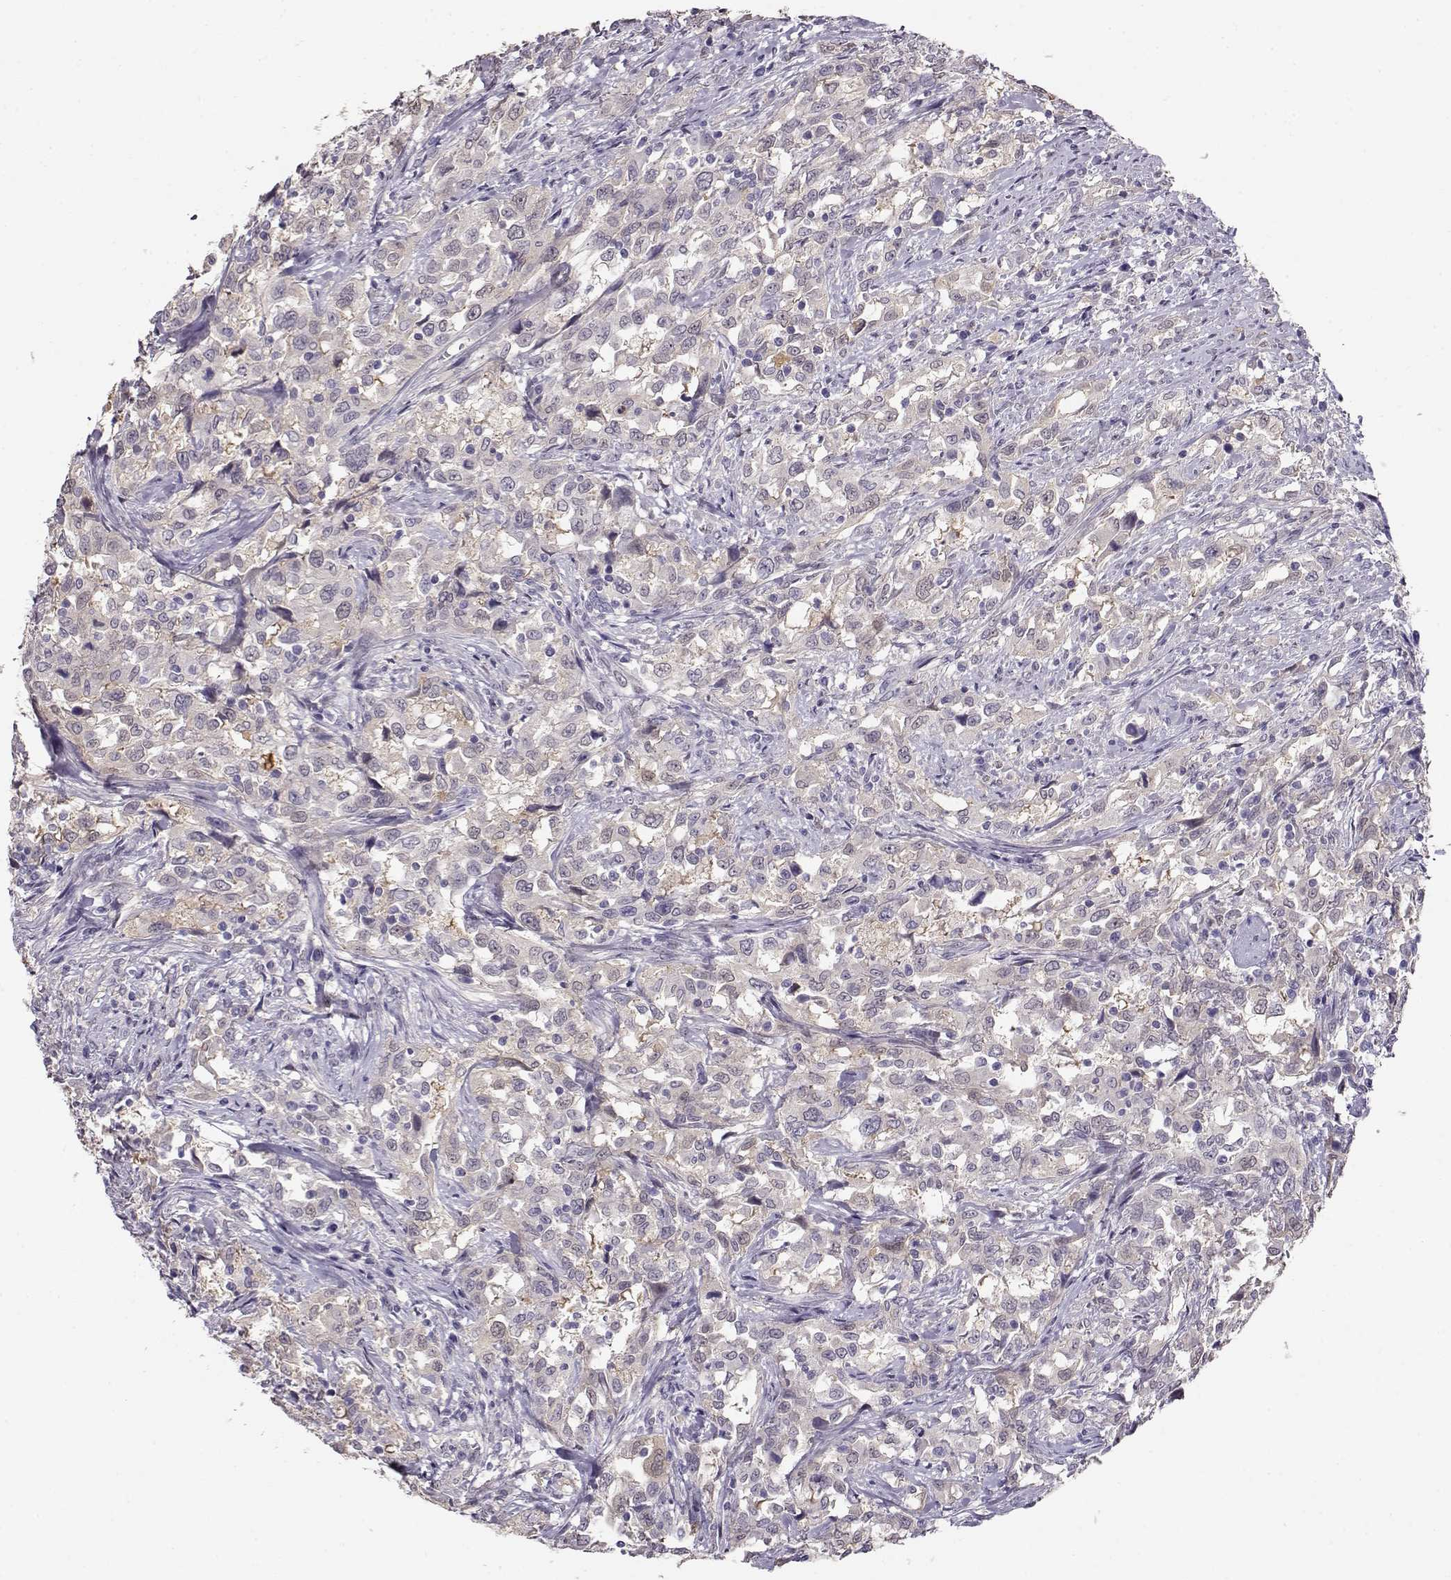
{"staining": {"intensity": "weak", "quantity": "<25%", "location": "cytoplasmic/membranous"}, "tissue": "urothelial cancer", "cell_type": "Tumor cells", "image_type": "cancer", "snomed": [{"axis": "morphology", "description": "Urothelial carcinoma, NOS"}, {"axis": "morphology", "description": "Urothelial carcinoma, High grade"}, {"axis": "topography", "description": "Urinary bladder"}], "caption": "Tumor cells are negative for protein expression in human transitional cell carcinoma.", "gene": "CCR8", "patient": {"sex": "female", "age": 64}}